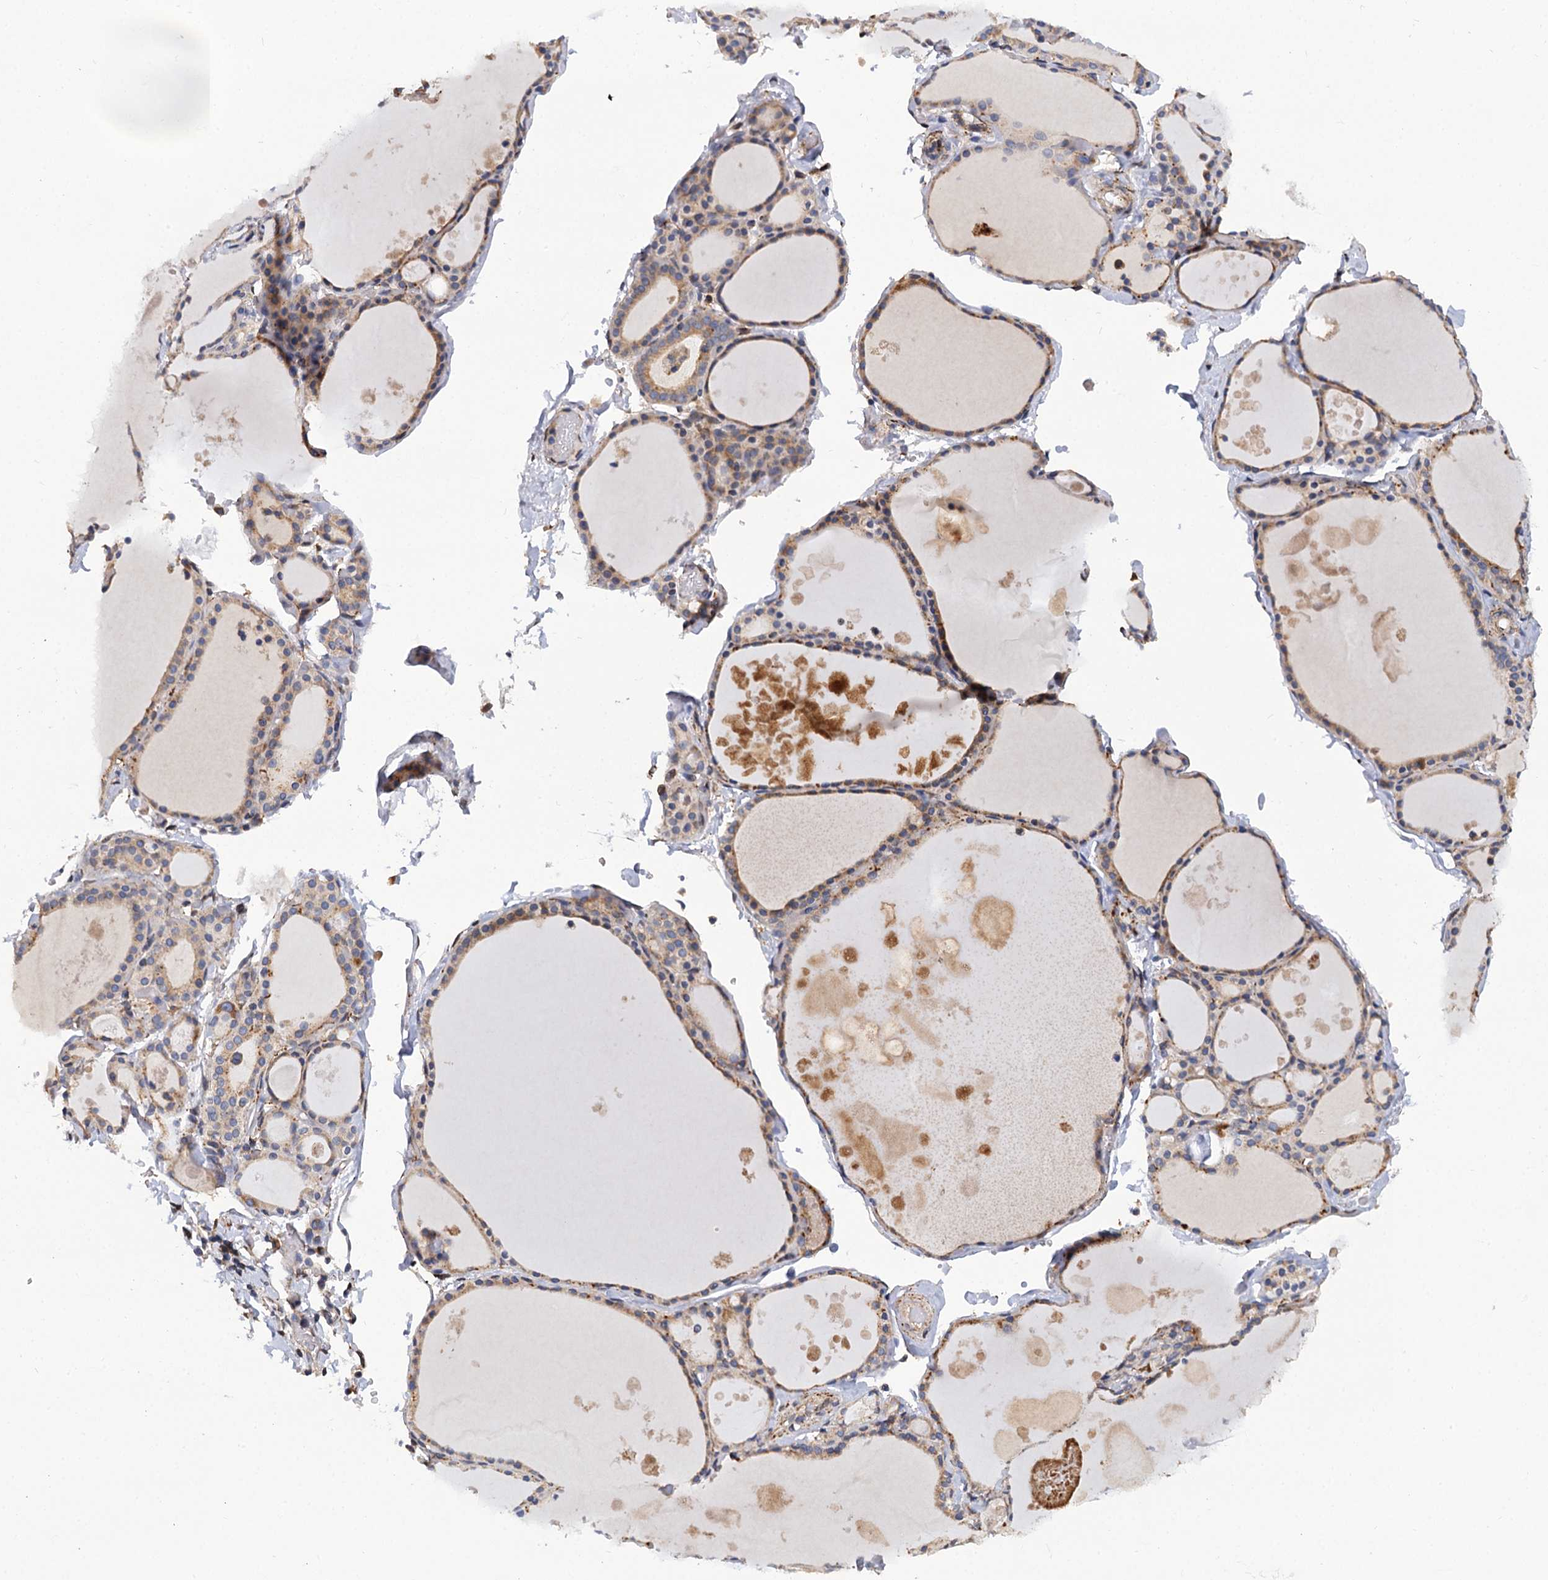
{"staining": {"intensity": "moderate", "quantity": ">75%", "location": "cytoplasmic/membranous"}, "tissue": "thyroid gland", "cell_type": "Glandular cells", "image_type": "normal", "snomed": [{"axis": "morphology", "description": "Normal tissue, NOS"}, {"axis": "topography", "description": "Thyroid gland"}], "caption": "Unremarkable thyroid gland demonstrates moderate cytoplasmic/membranous staining in approximately >75% of glandular cells, visualized by immunohistochemistry.", "gene": "SUPV3L1", "patient": {"sex": "male", "age": 56}}